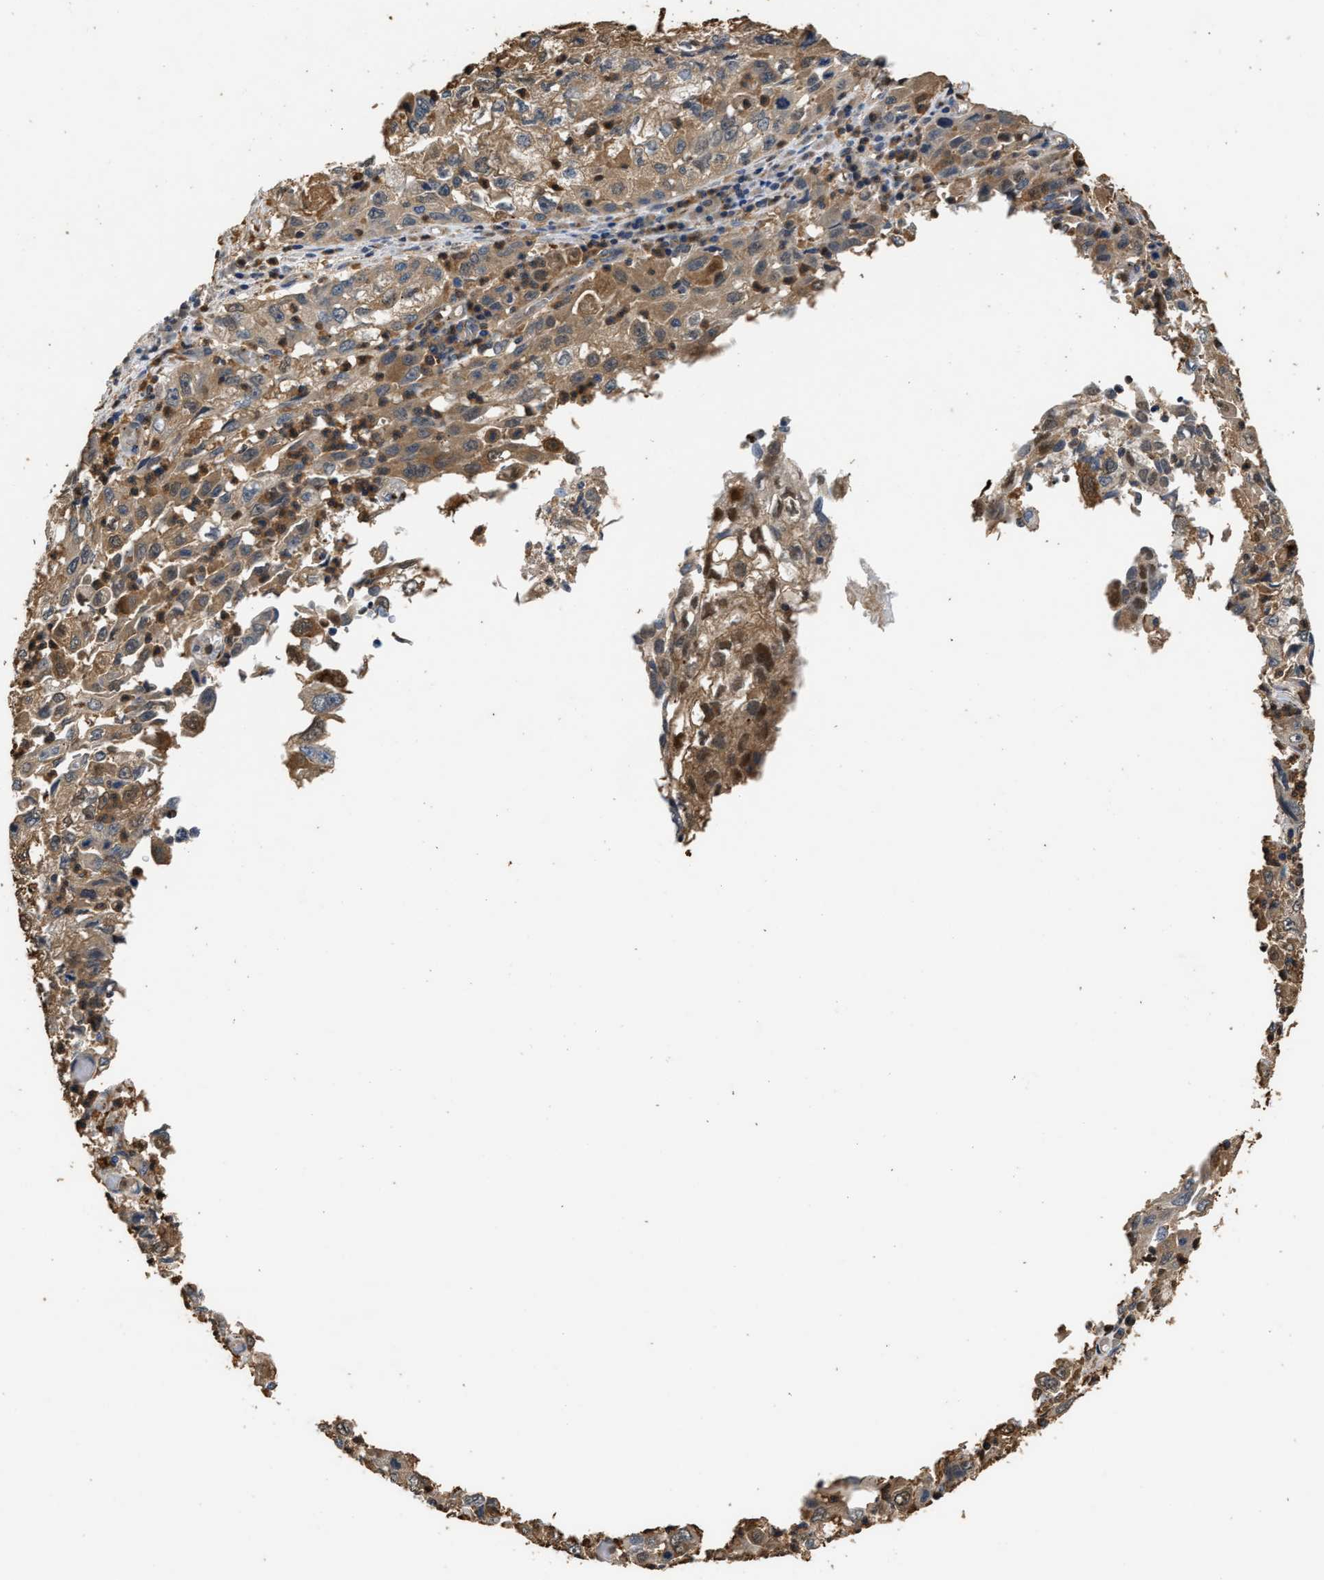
{"staining": {"intensity": "moderate", "quantity": ">75%", "location": "cytoplasmic/membranous"}, "tissue": "cervical cancer", "cell_type": "Tumor cells", "image_type": "cancer", "snomed": [{"axis": "morphology", "description": "Squamous cell carcinoma, NOS"}, {"axis": "topography", "description": "Cervix"}], "caption": "Tumor cells demonstrate moderate cytoplasmic/membranous positivity in about >75% of cells in cervical cancer.", "gene": "CHUK", "patient": {"sex": "female", "age": 36}}